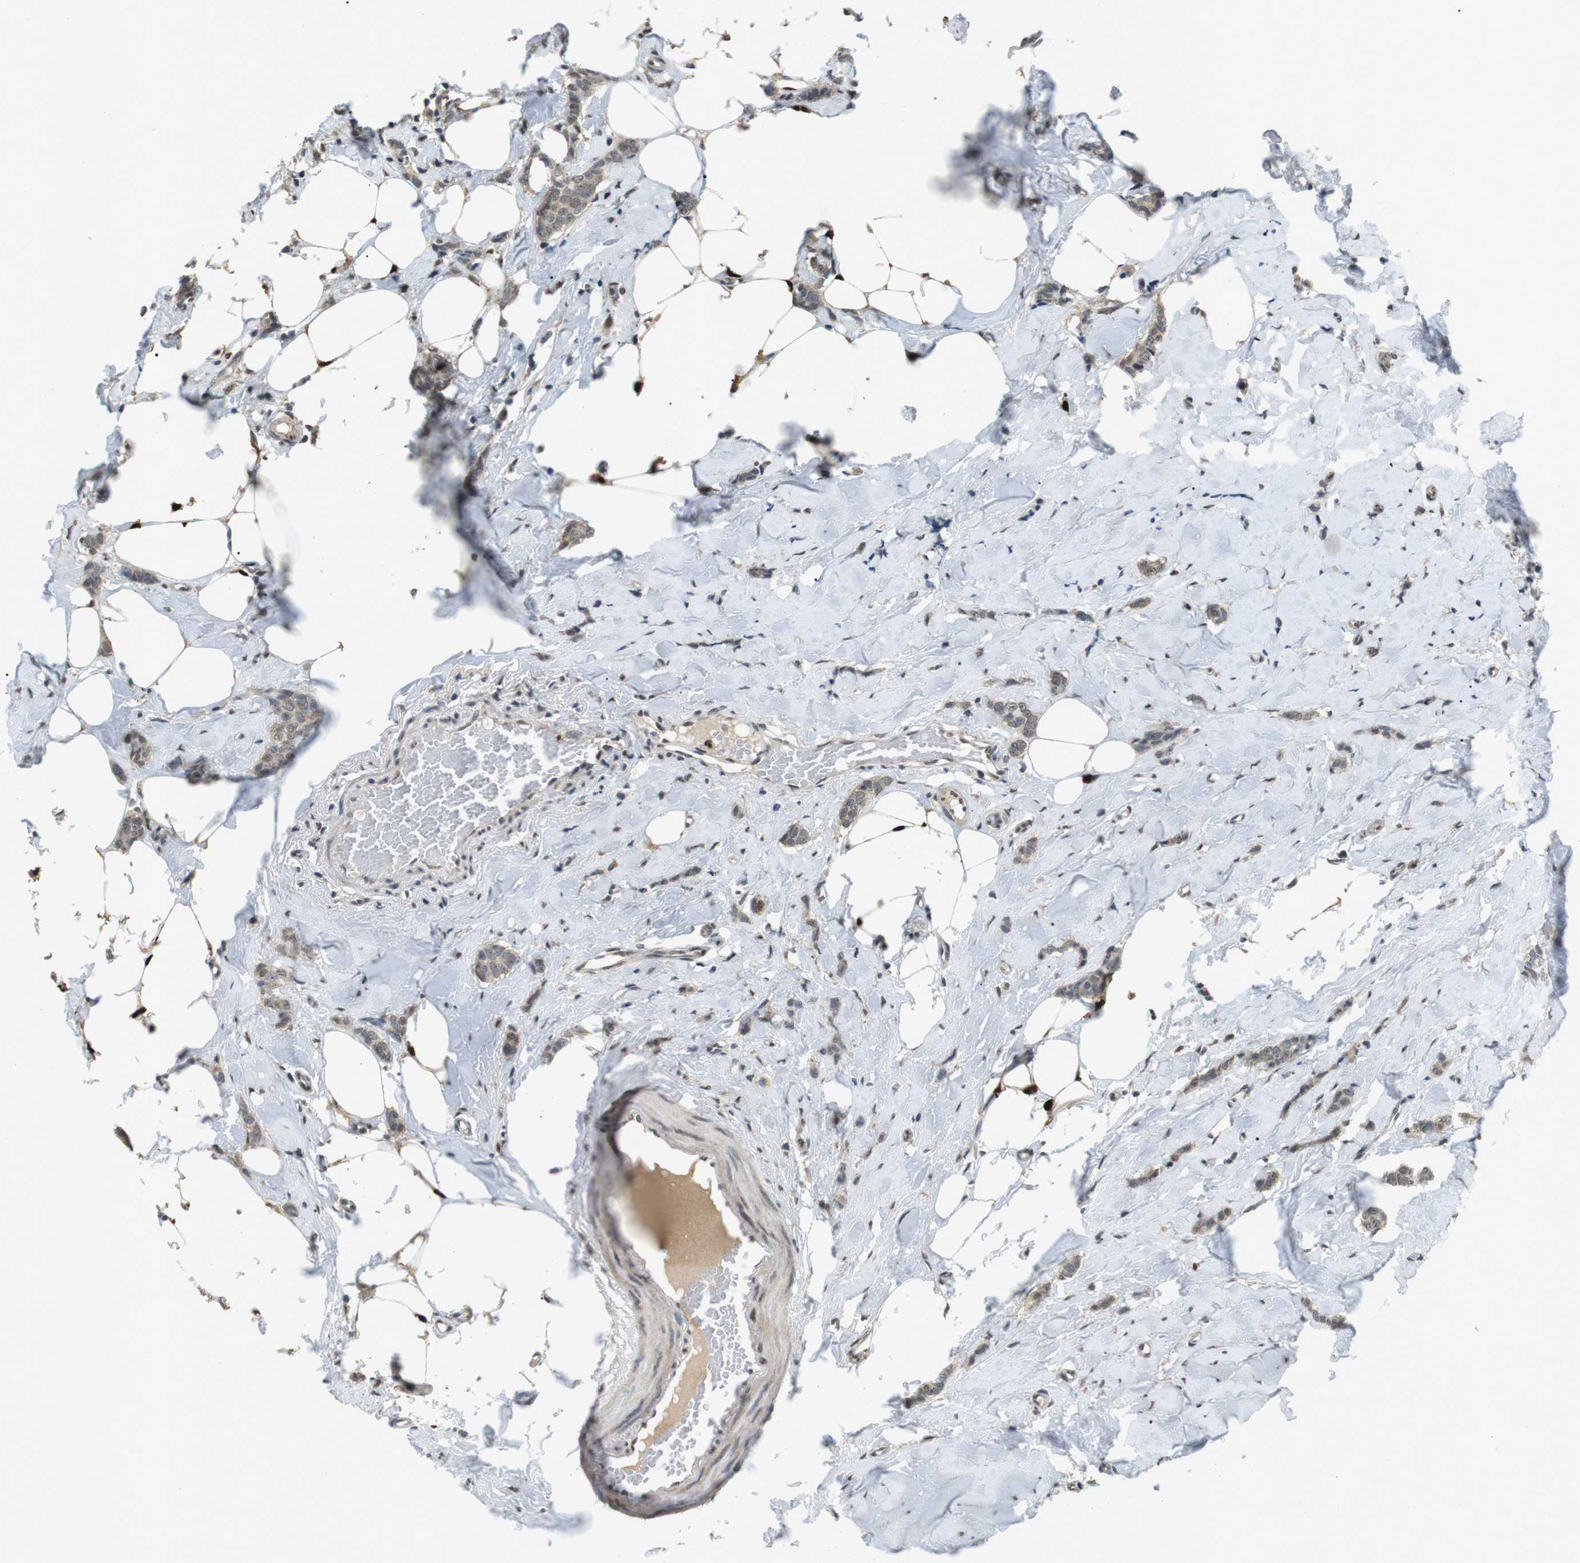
{"staining": {"intensity": "weak", "quantity": ">75%", "location": "cytoplasmic/membranous"}, "tissue": "breast cancer", "cell_type": "Tumor cells", "image_type": "cancer", "snomed": [{"axis": "morphology", "description": "Lobular carcinoma"}, {"axis": "topography", "description": "Skin"}, {"axis": "topography", "description": "Breast"}], "caption": "Tumor cells display low levels of weak cytoplasmic/membranous expression in about >75% of cells in human lobular carcinoma (breast).", "gene": "ORAI3", "patient": {"sex": "female", "age": 46}}